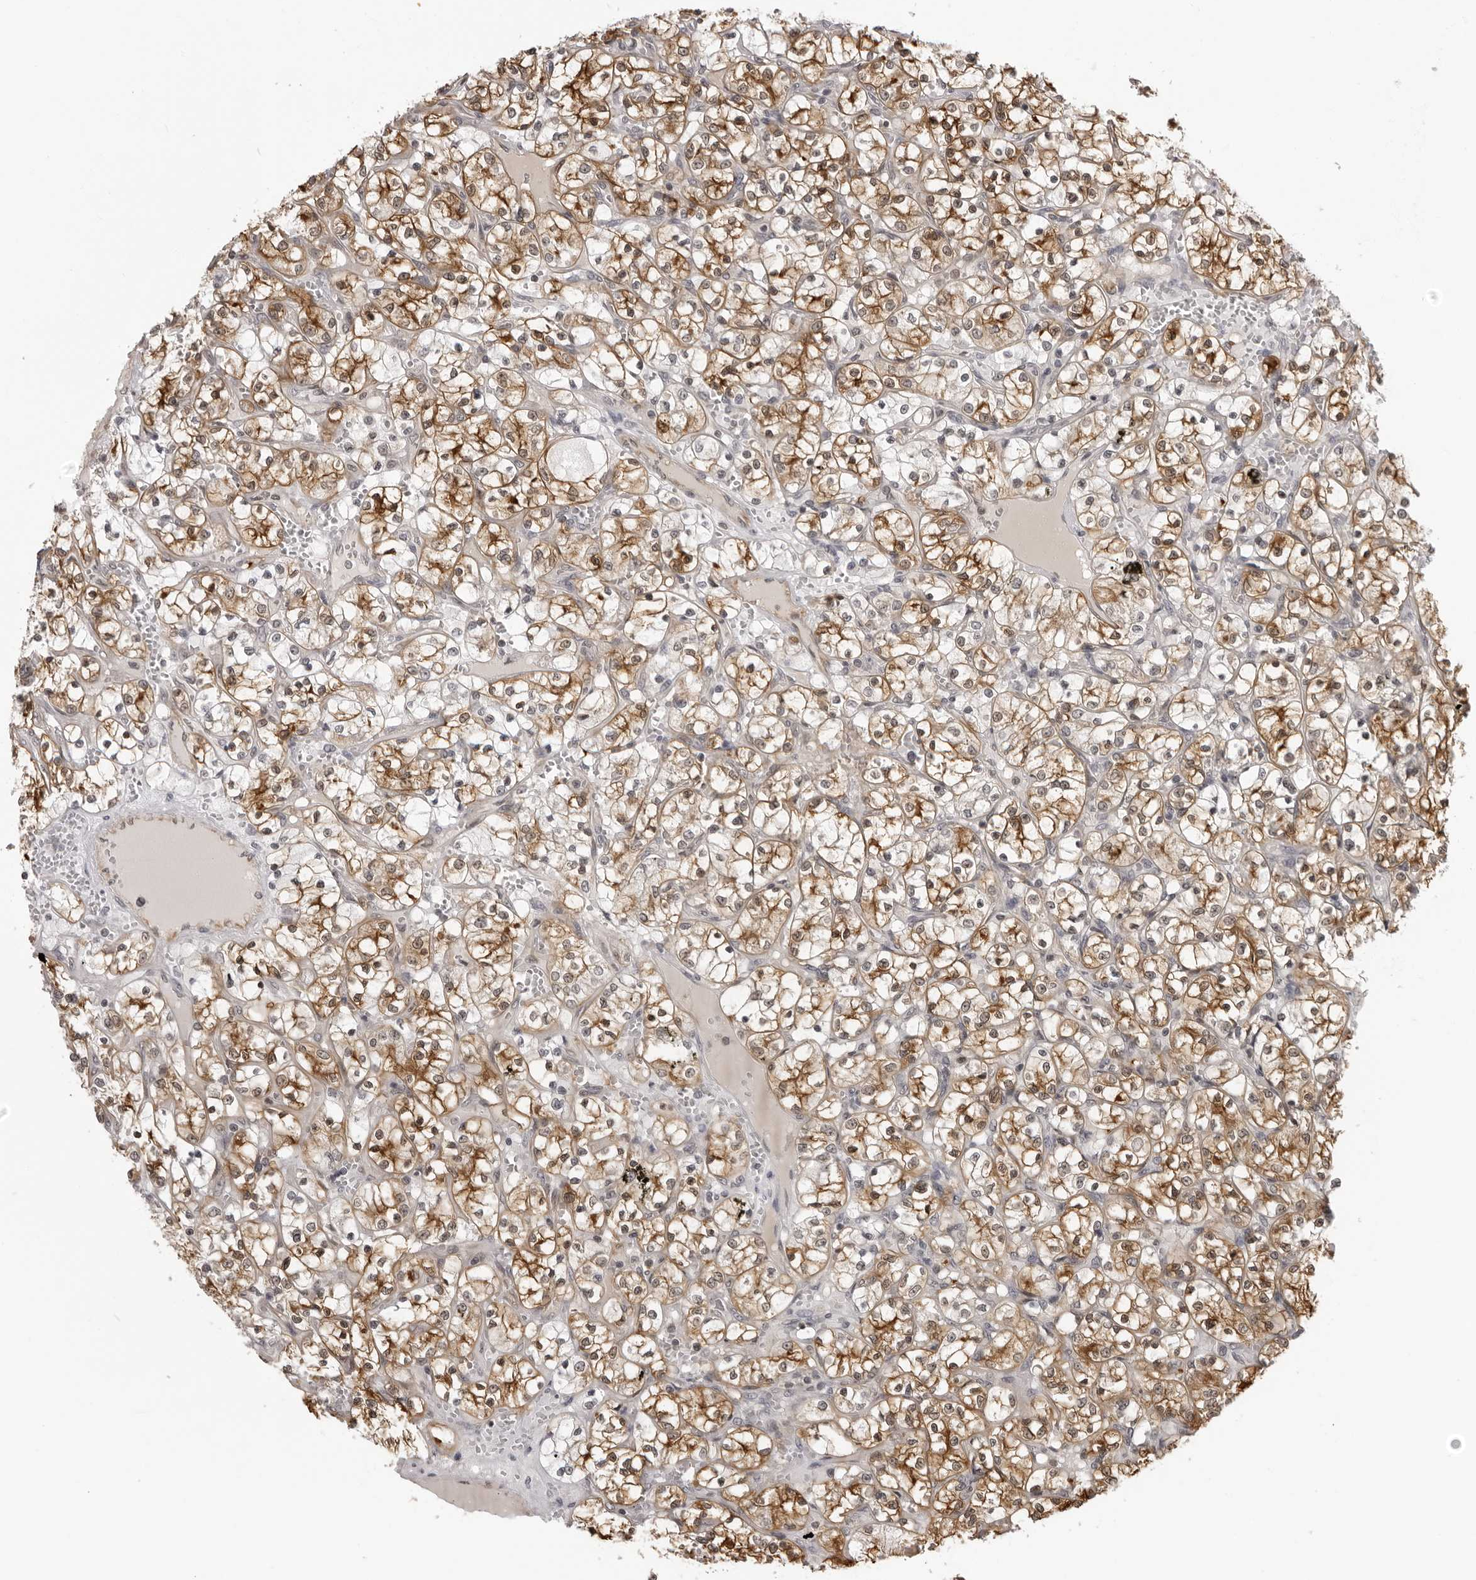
{"staining": {"intensity": "moderate", "quantity": ">75%", "location": "cytoplasmic/membranous"}, "tissue": "renal cancer", "cell_type": "Tumor cells", "image_type": "cancer", "snomed": [{"axis": "morphology", "description": "Adenocarcinoma, NOS"}, {"axis": "topography", "description": "Kidney"}], "caption": "An IHC micrograph of neoplastic tissue is shown. Protein staining in brown highlights moderate cytoplasmic/membranous positivity in renal cancer (adenocarcinoma) within tumor cells.", "gene": "MRPS15", "patient": {"sex": "female", "age": 69}}